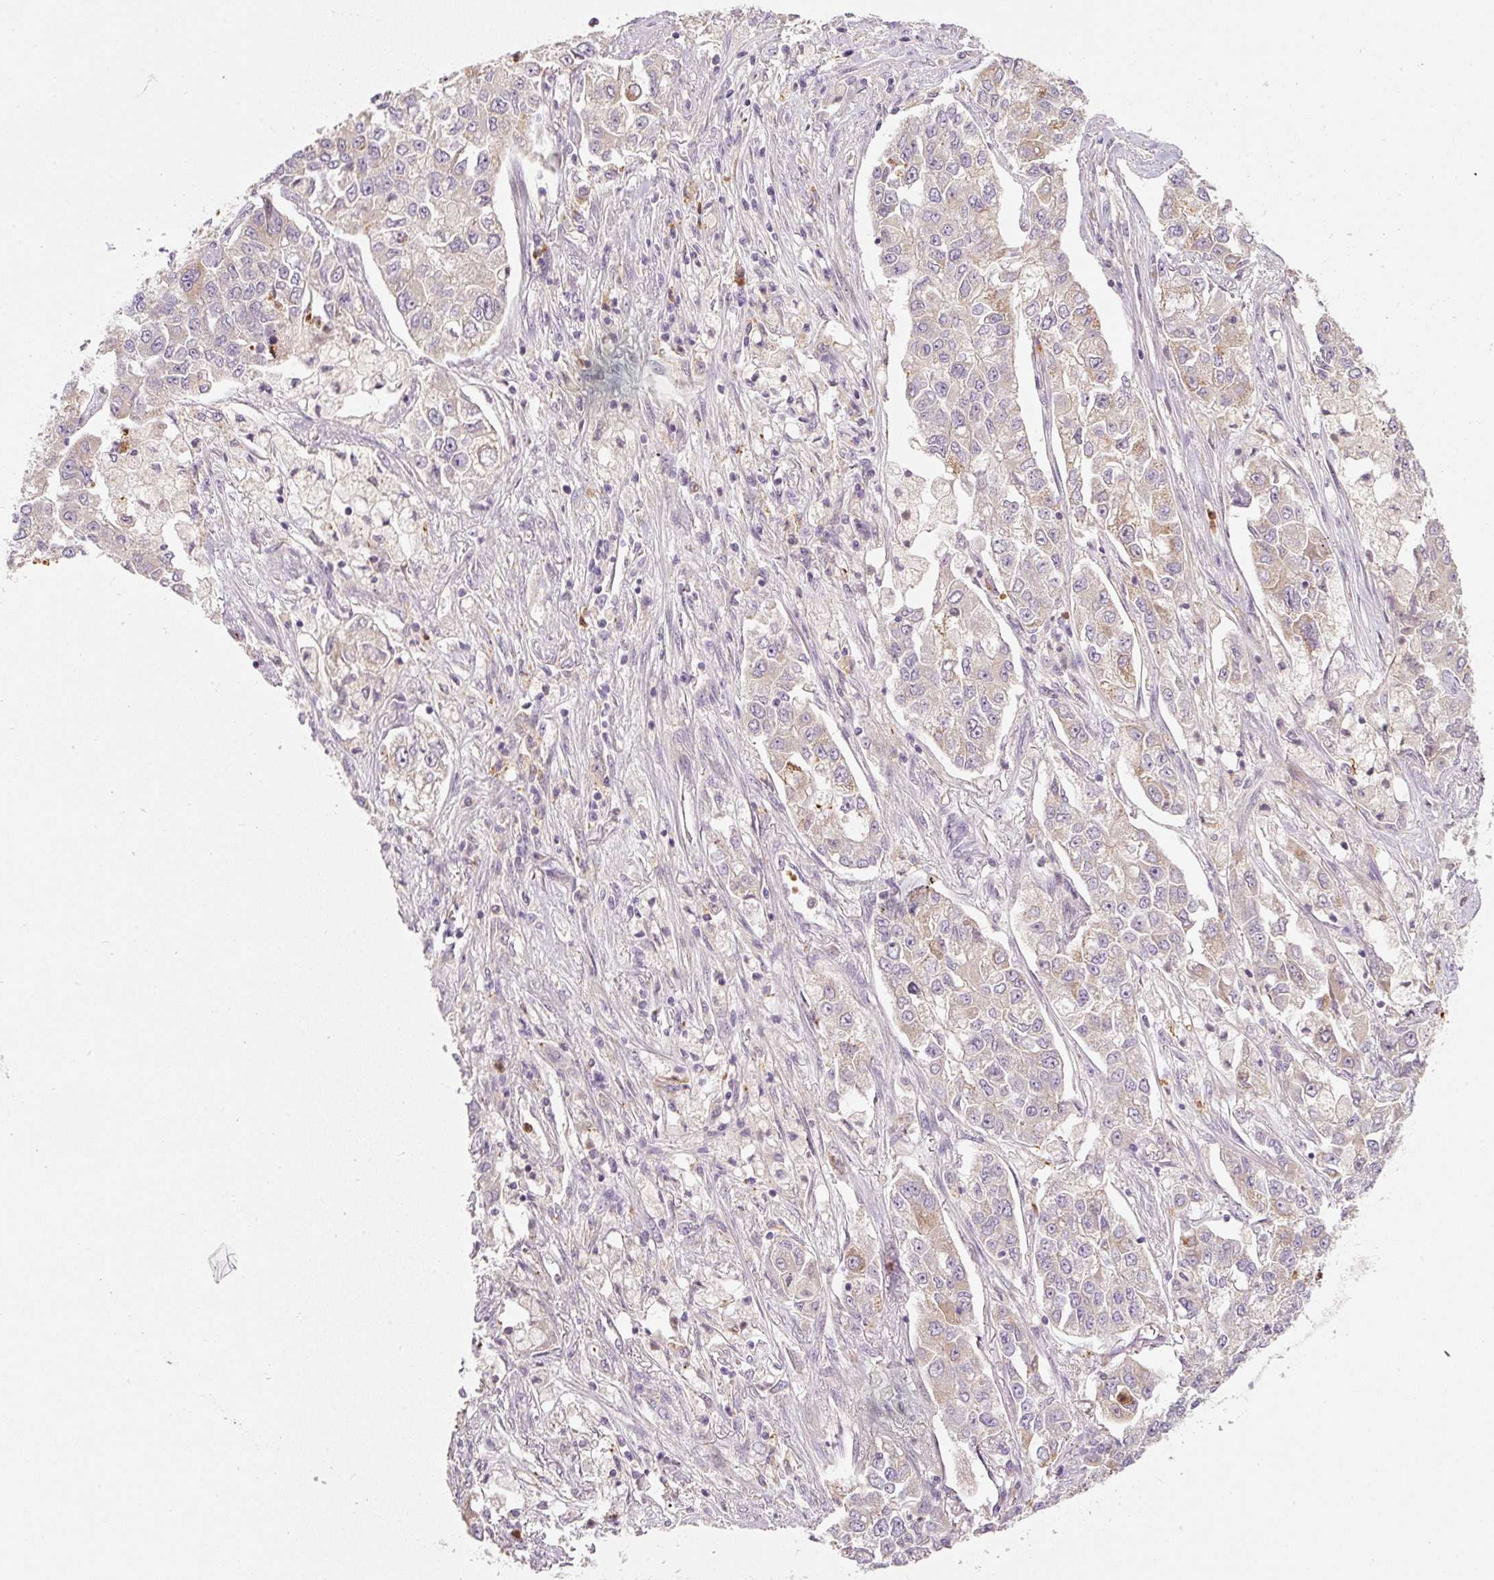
{"staining": {"intensity": "weak", "quantity": "<25%", "location": "cytoplasmic/membranous"}, "tissue": "lung cancer", "cell_type": "Tumor cells", "image_type": "cancer", "snomed": [{"axis": "morphology", "description": "Adenocarcinoma, NOS"}, {"axis": "topography", "description": "Lung"}], "caption": "Immunohistochemical staining of lung cancer reveals no significant positivity in tumor cells.", "gene": "CTTNBP2", "patient": {"sex": "male", "age": 49}}